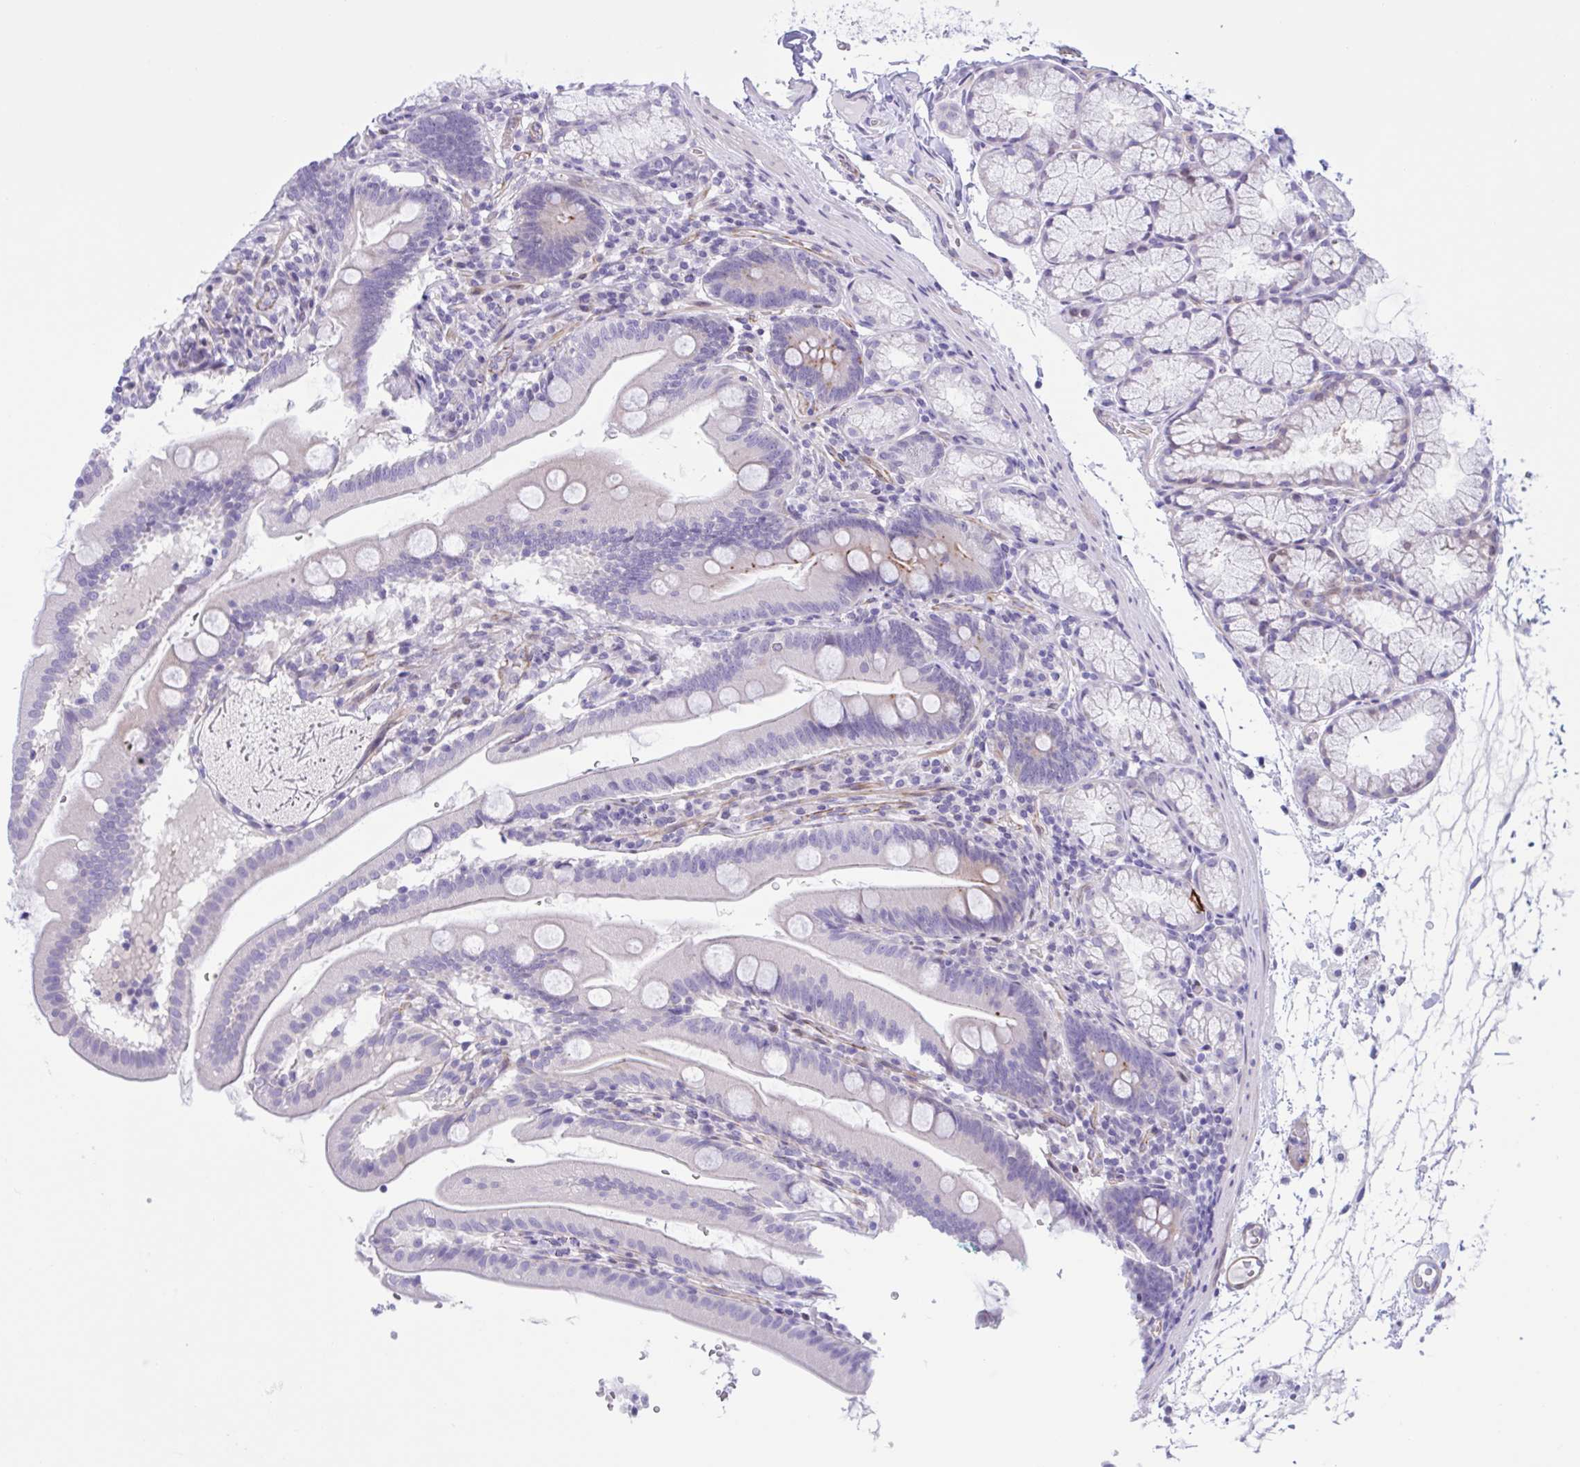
{"staining": {"intensity": "negative", "quantity": "none", "location": "none"}, "tissue": "duodenum", "cell_type": "Glandular cells", "image_type": "normal", "snomed": [{"axis": "morphology", "description": "Normal tissue, NOS"}, {"axis": "topography", "description": "Duodenum"}], "caption": "Normal duodenum was stained to show a protein in brown. There is no significant expression in glandular cells. Nuclei are stained in blue.", "gene": "AHCYL2", "patient": {"sex": "female", "age": 67}}